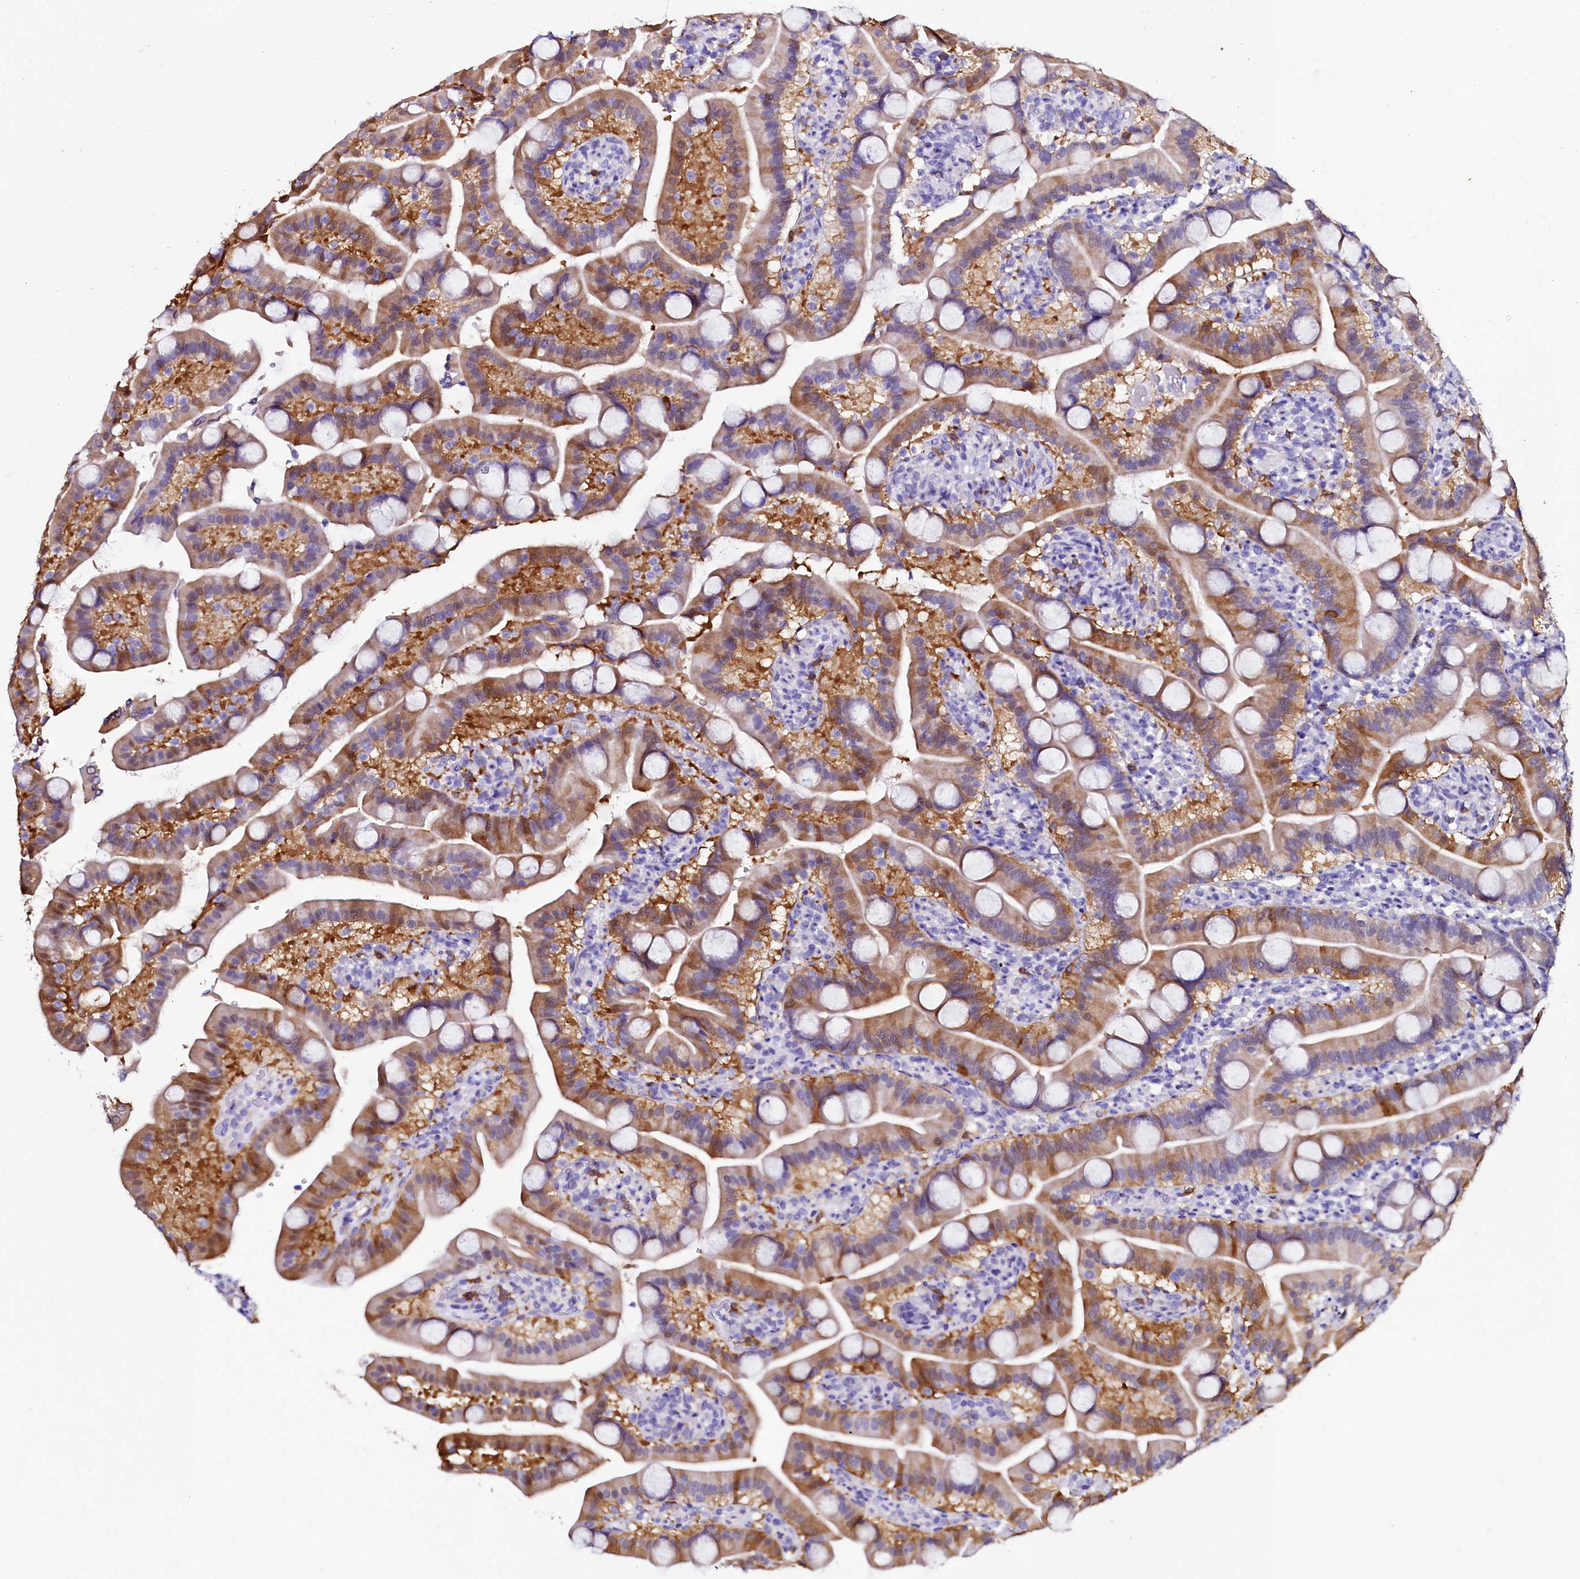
{"staining": {"intensity": "moderate", "quantity": "25%-75%", "location": "cytoplasmic/membranous"}, "tissue": "duodenum", "cell_type": "Glandular cells", "image_type": "normal", "snomed": [{"axis": "morphology", "description": "Normal tissue, NOS"}, {"axis": "topography", "description": "Duodenum"}], "caption": "Immunohistochemical staining of benign human duodenum exhibits 25%-75% levels of moderate cytoplasmic/membranous protein staining in approximately 25%-75% of glandular cells.", "gene": "SORD", "patient": {"sex": "male", "age": 55}}